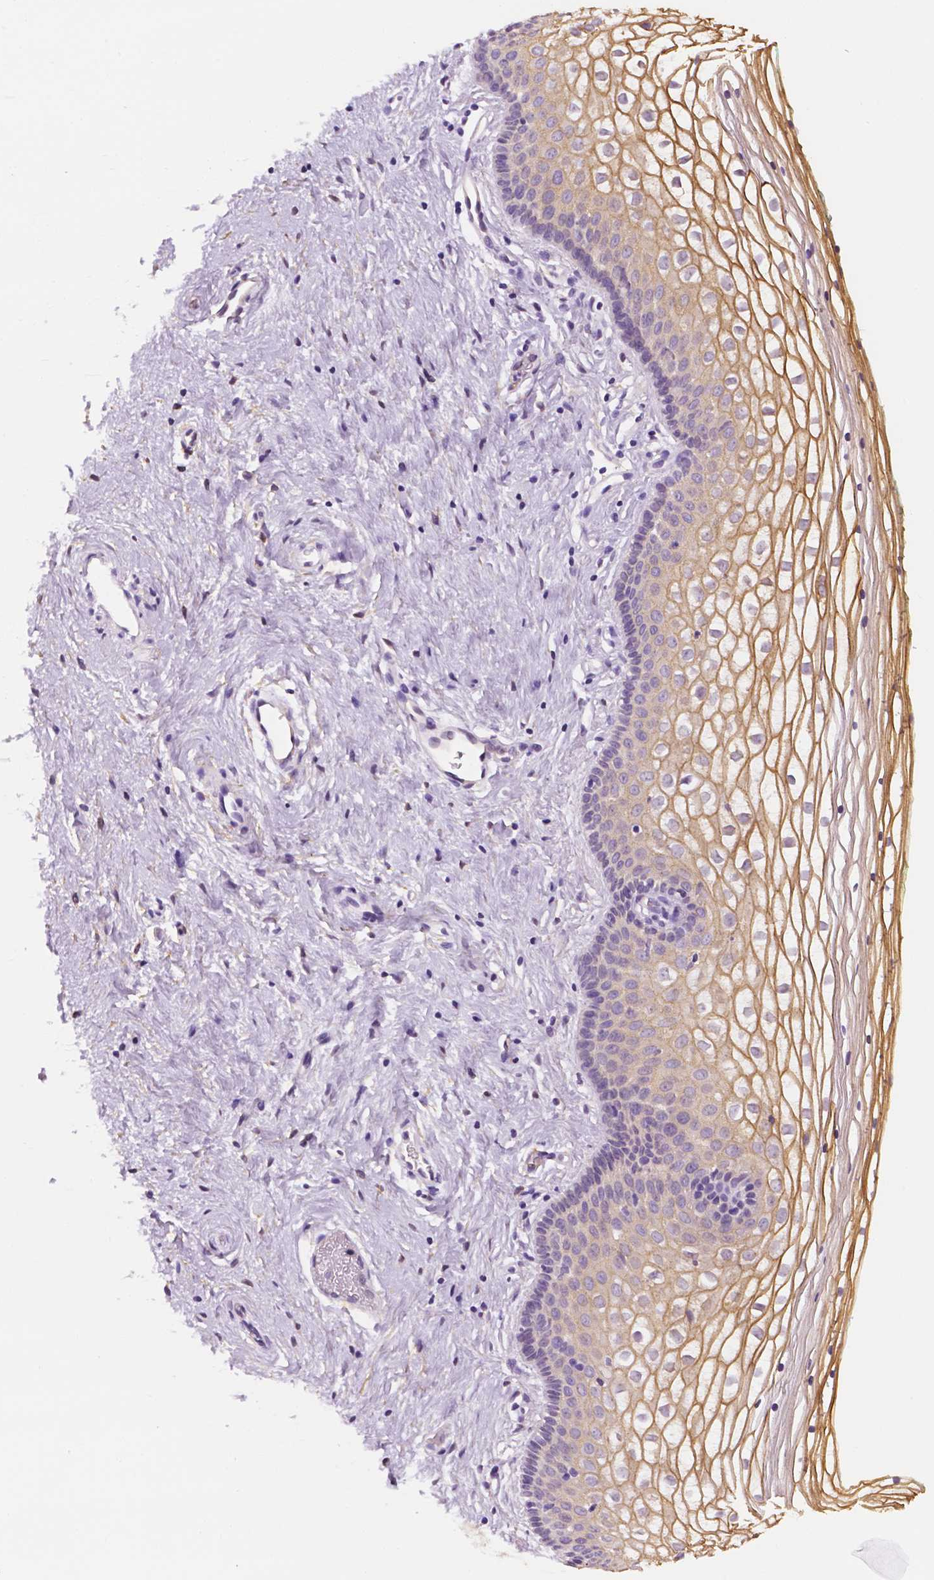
{"staining": {"intensity": "moderate", "quantity": "25%-75%", "location": "cytoplasmic/membranous"}, "tissue": "vagina", "cell_type": "Squamous epithelial cells", "image_type": "normal", "snomed": [{"axis": "morphology", "description": "Normal tissue, NOS"}, {"axis": "topography", "description": "Vagina"}], "caption": "Immunohistochemistry of unremarkable human vagina exhibits medium levels of moderate cytoplasmic/membranous expression in about 25%-75% of squamous epithelial cells.", "gene": "PPL", "patient": {"sex": "female", "age": 36}}